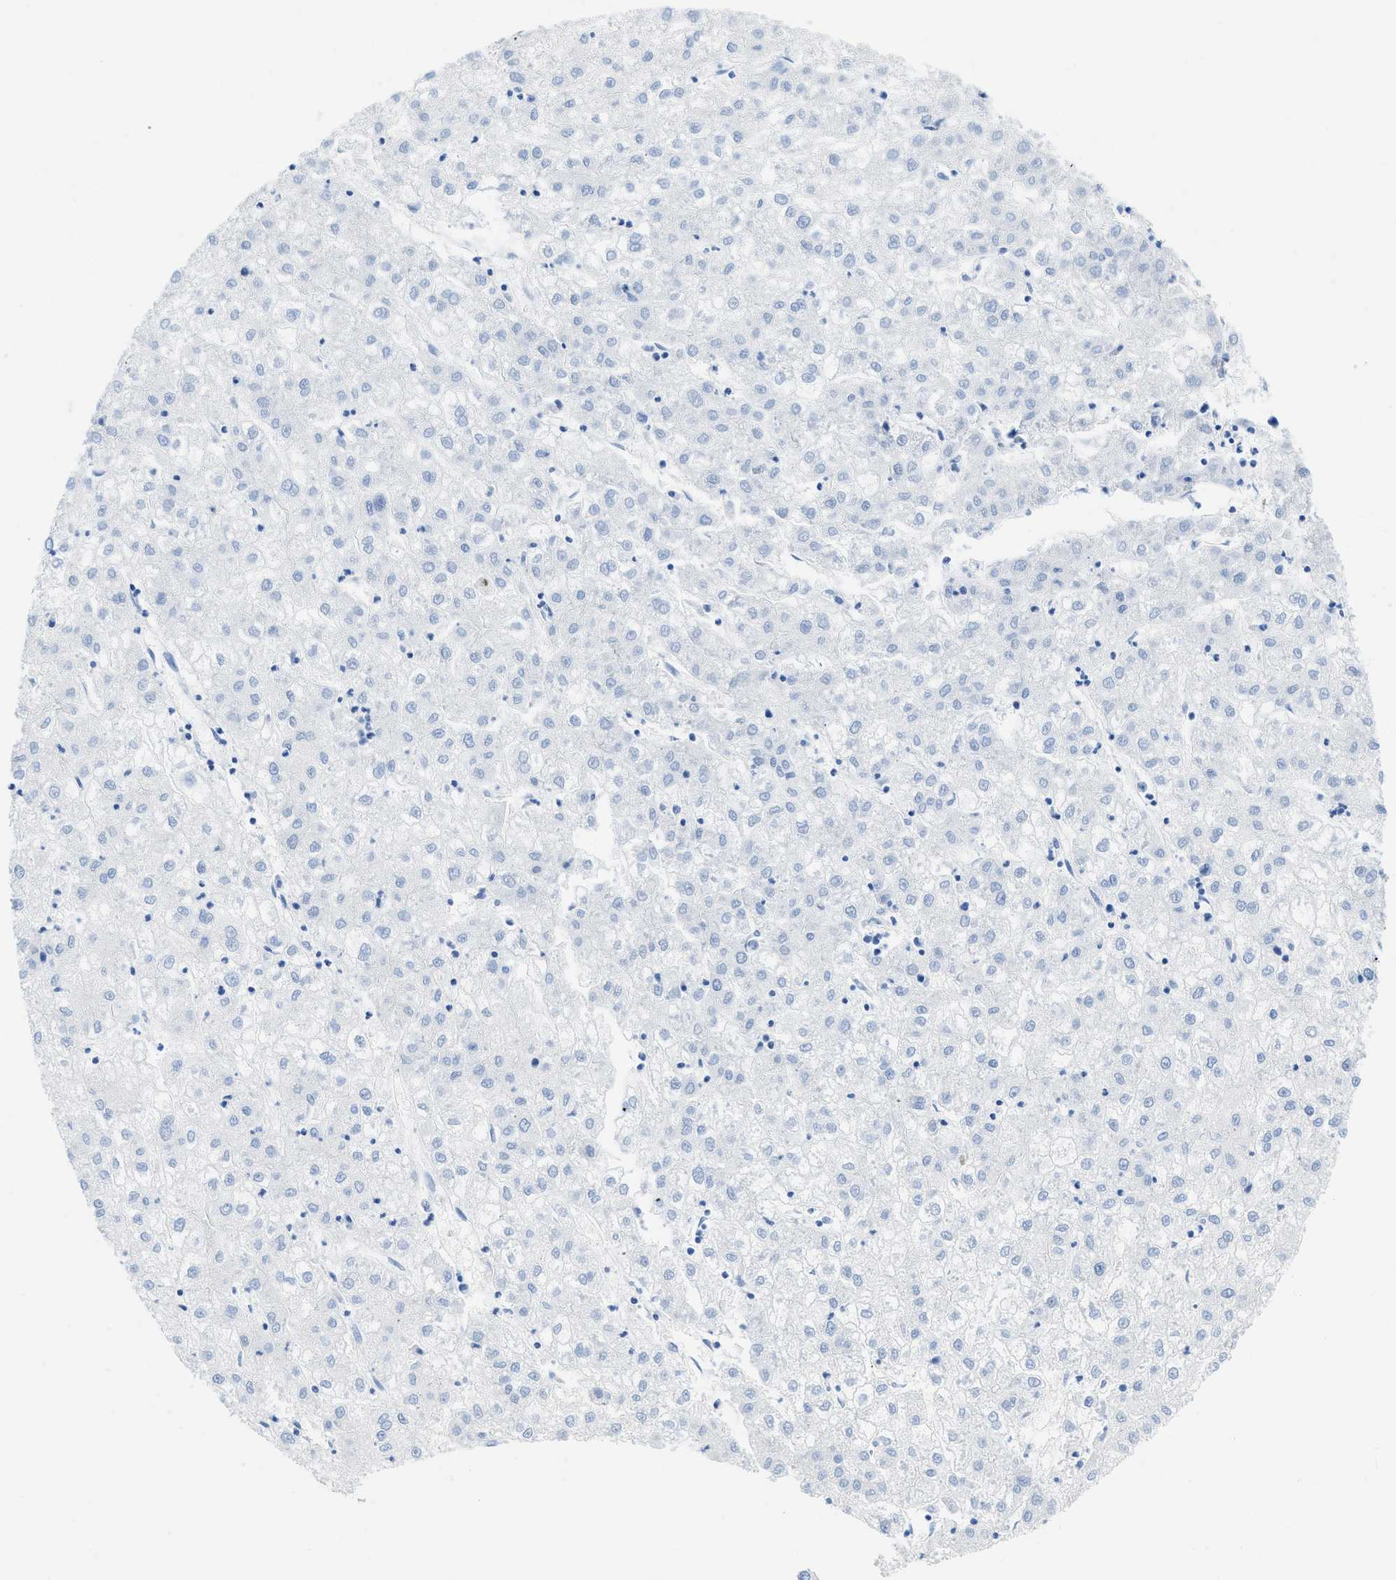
{"staining": {"intensity": "negative", "quantity": "none", "location": "none"}, "tissue": "liver cancer", "cell_type": "Tumor cells", "image_type": "cancer", "snomed": [{"axis": "morphology", "description": "Carcinoma, Hepatocellular, NOS"}, {"axis": "topography", "description": "Liver"}], "caption": "This is an IHC photomicrograph of human liver hepatocellular carcinoma. There is no expression in tumor cells.", "gene": "COL3A1", "patient": {"sex": "male", "age": 72}}